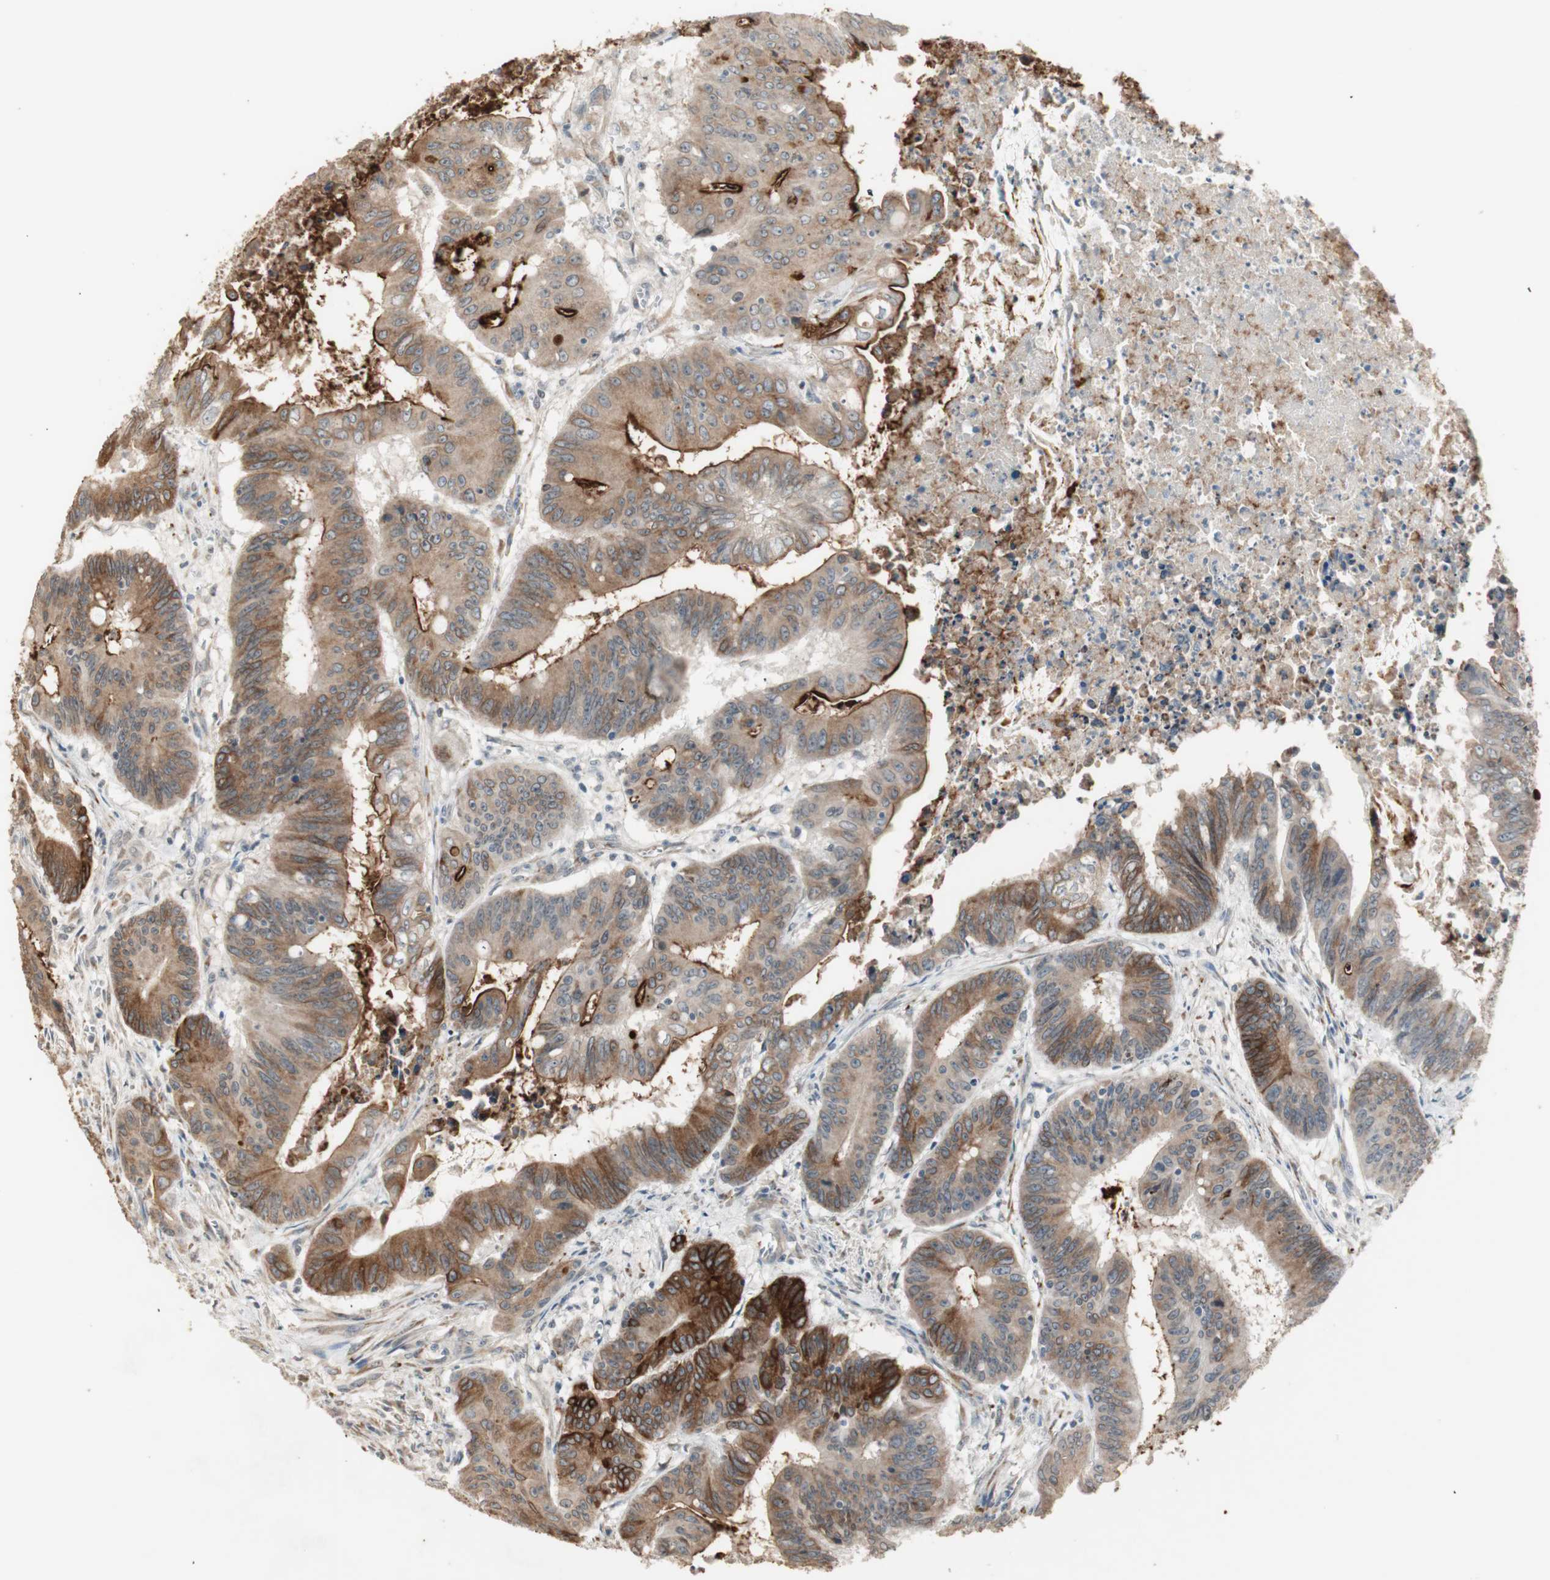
{"staining": {"intensity": "strong", "quantity": ">75%", "location": "cytoplasmic/membranous"}, "tissue": "colorectal cancer", "cell_type": "Tumor cells", "image_type": "cancer", "snomed": [{"axis": "morphology", "description": "Adenocarcinoma, NOS"}, {"axis": "topography", "description": "Colon"}], "caption": "This micrograph displays colorectal cancer (adenocarcinoma) stained with IHC to label a protein in brown. The cytoplasmic/membranous of tumor cells show strong positivity for the protein. Nuclei are counter-stained blue.", "gene": "TASOR", "patient": {"sex": "male", "age": 45}}